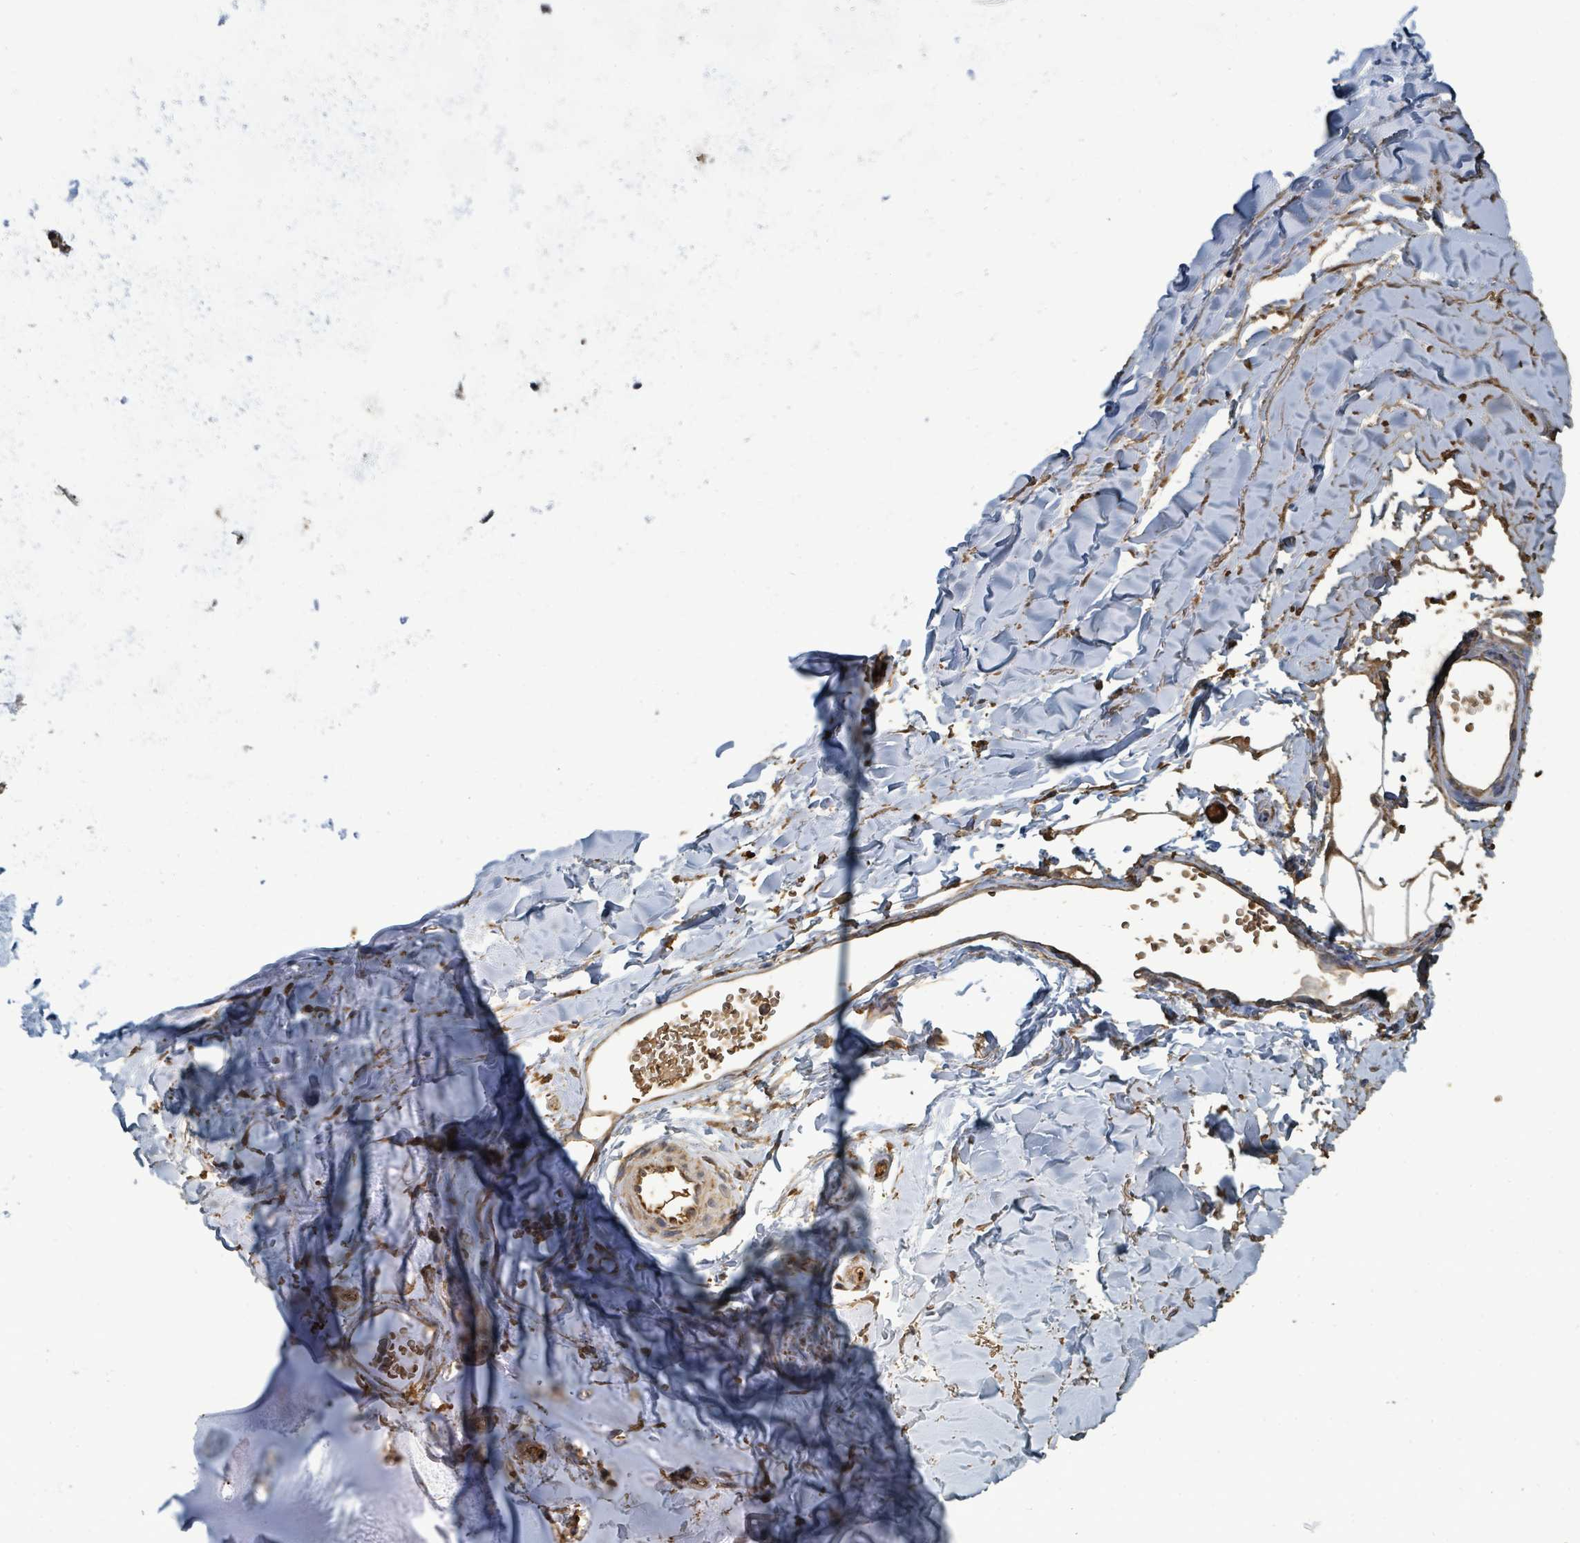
{"staining": {"intensity": "moderate", "quantity": ">75%", "location": "cytoplasmic/membranous"}, "tissue": "adipose tissue", "cell_type": "Adipocytes", "image_type": "normal", "snomed": [{"axis": "morphology", "description": "Normal tissue, NOS"}, {"axis": "topography", "description": "Cartilage tissue"}], "caption": "Moderate cytoplasmic/membranous expression is appreciated in approximately >75% of adipocytes in normal adipose tissue. (brown staining indicates protein expression, while blue staining denotes nuclei).", "gene": "C6orf52", "patient": {"sex": "male", "age": 80}}